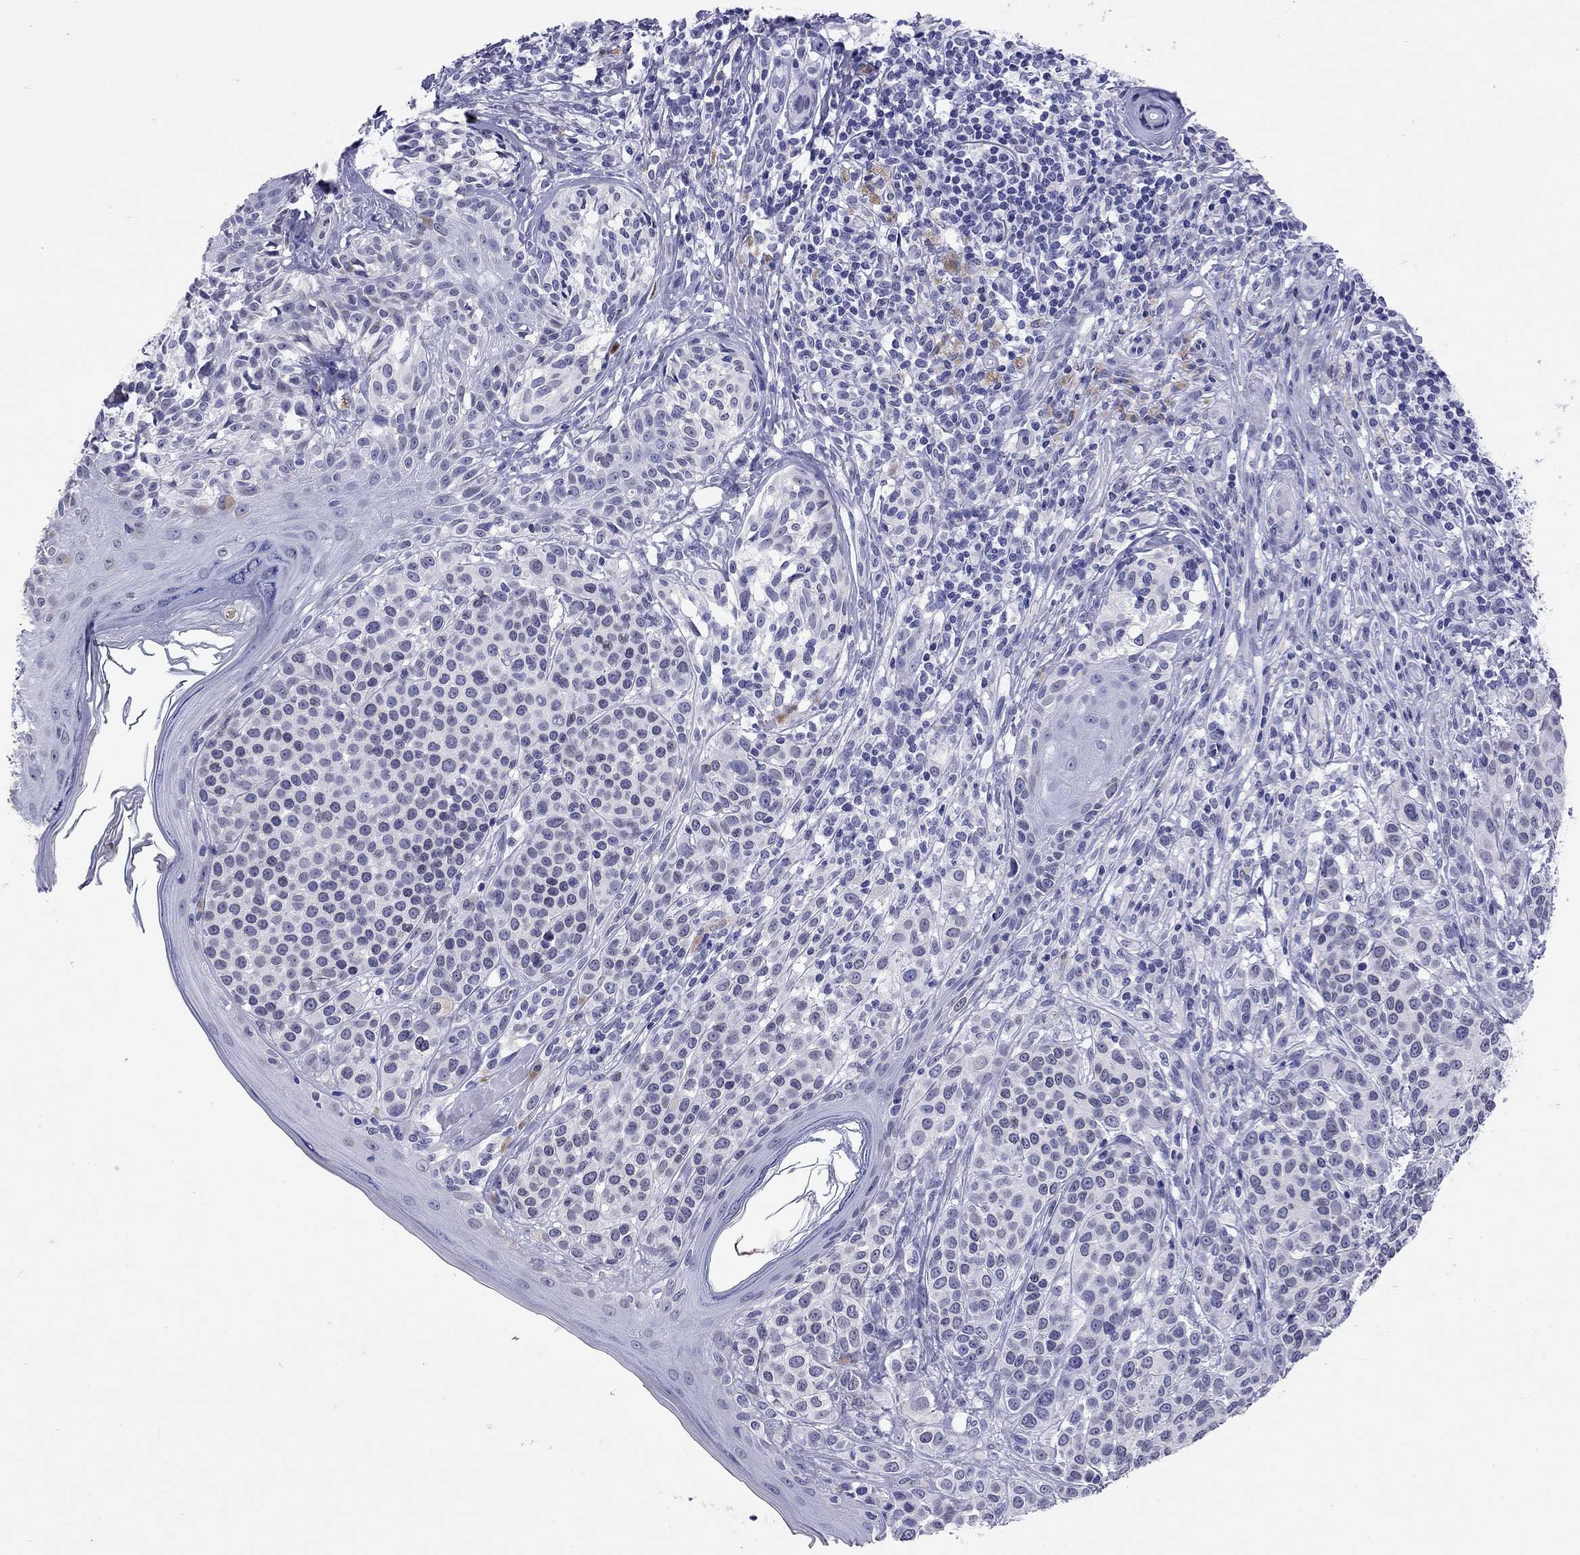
{"staining": {"intensity": "negative", "quantity": "none", "location": "none"}, "tissue": "melanoma", "cell_type": "Tumor cells", "image_type": "cancer", "snomed": [{"axis": "morphology", "description": "Malignant melanoma, NOS"}, {"axis": "topography", "description": "Skin"}], "caption": "IHC of human melanoma displays no expression in tumor cells.", "gene": "ARMC12", "patient": {"sex": "male", "age": 79}}